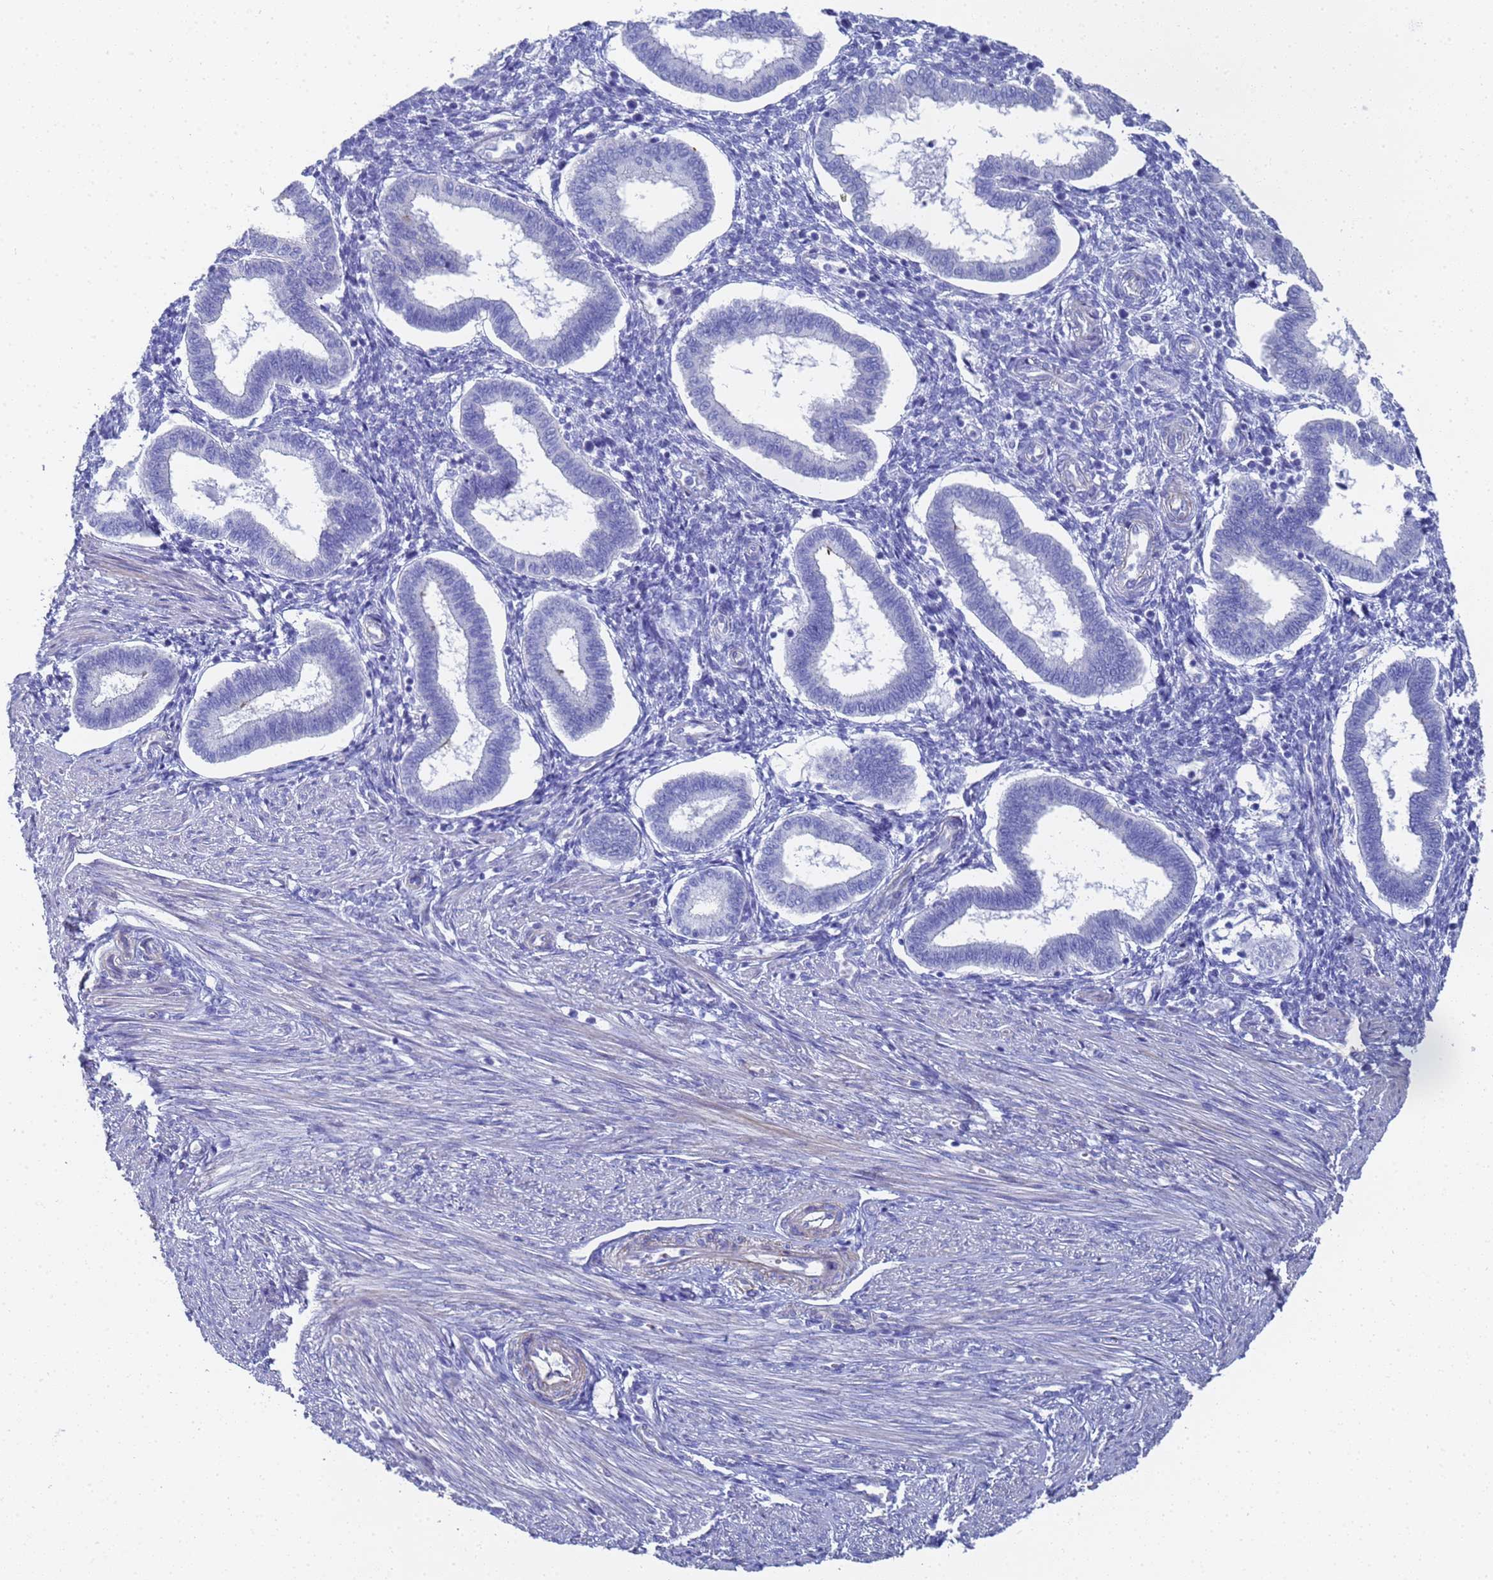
{"staining": {"intensity": "negative", "quantity": "none", "location": "none"}, "tissue": "endometrium", "cell_type": "Cells in endometrial stroma", "image_type": "normal", "snomed": [{"axis": "morphology", "description": "Normal tissue, NOS"}, {"axis": "topography", "description": "Endometrium"}], "caption": "Cells in endometrial stroma are negative for brown protein staining in benign endometrium. (DAB (3,3'-diaminobenzidine) IHC, high magnification).", "gene": "ENSG00000198211", "patient": {"sex": "female", "age": 24}}